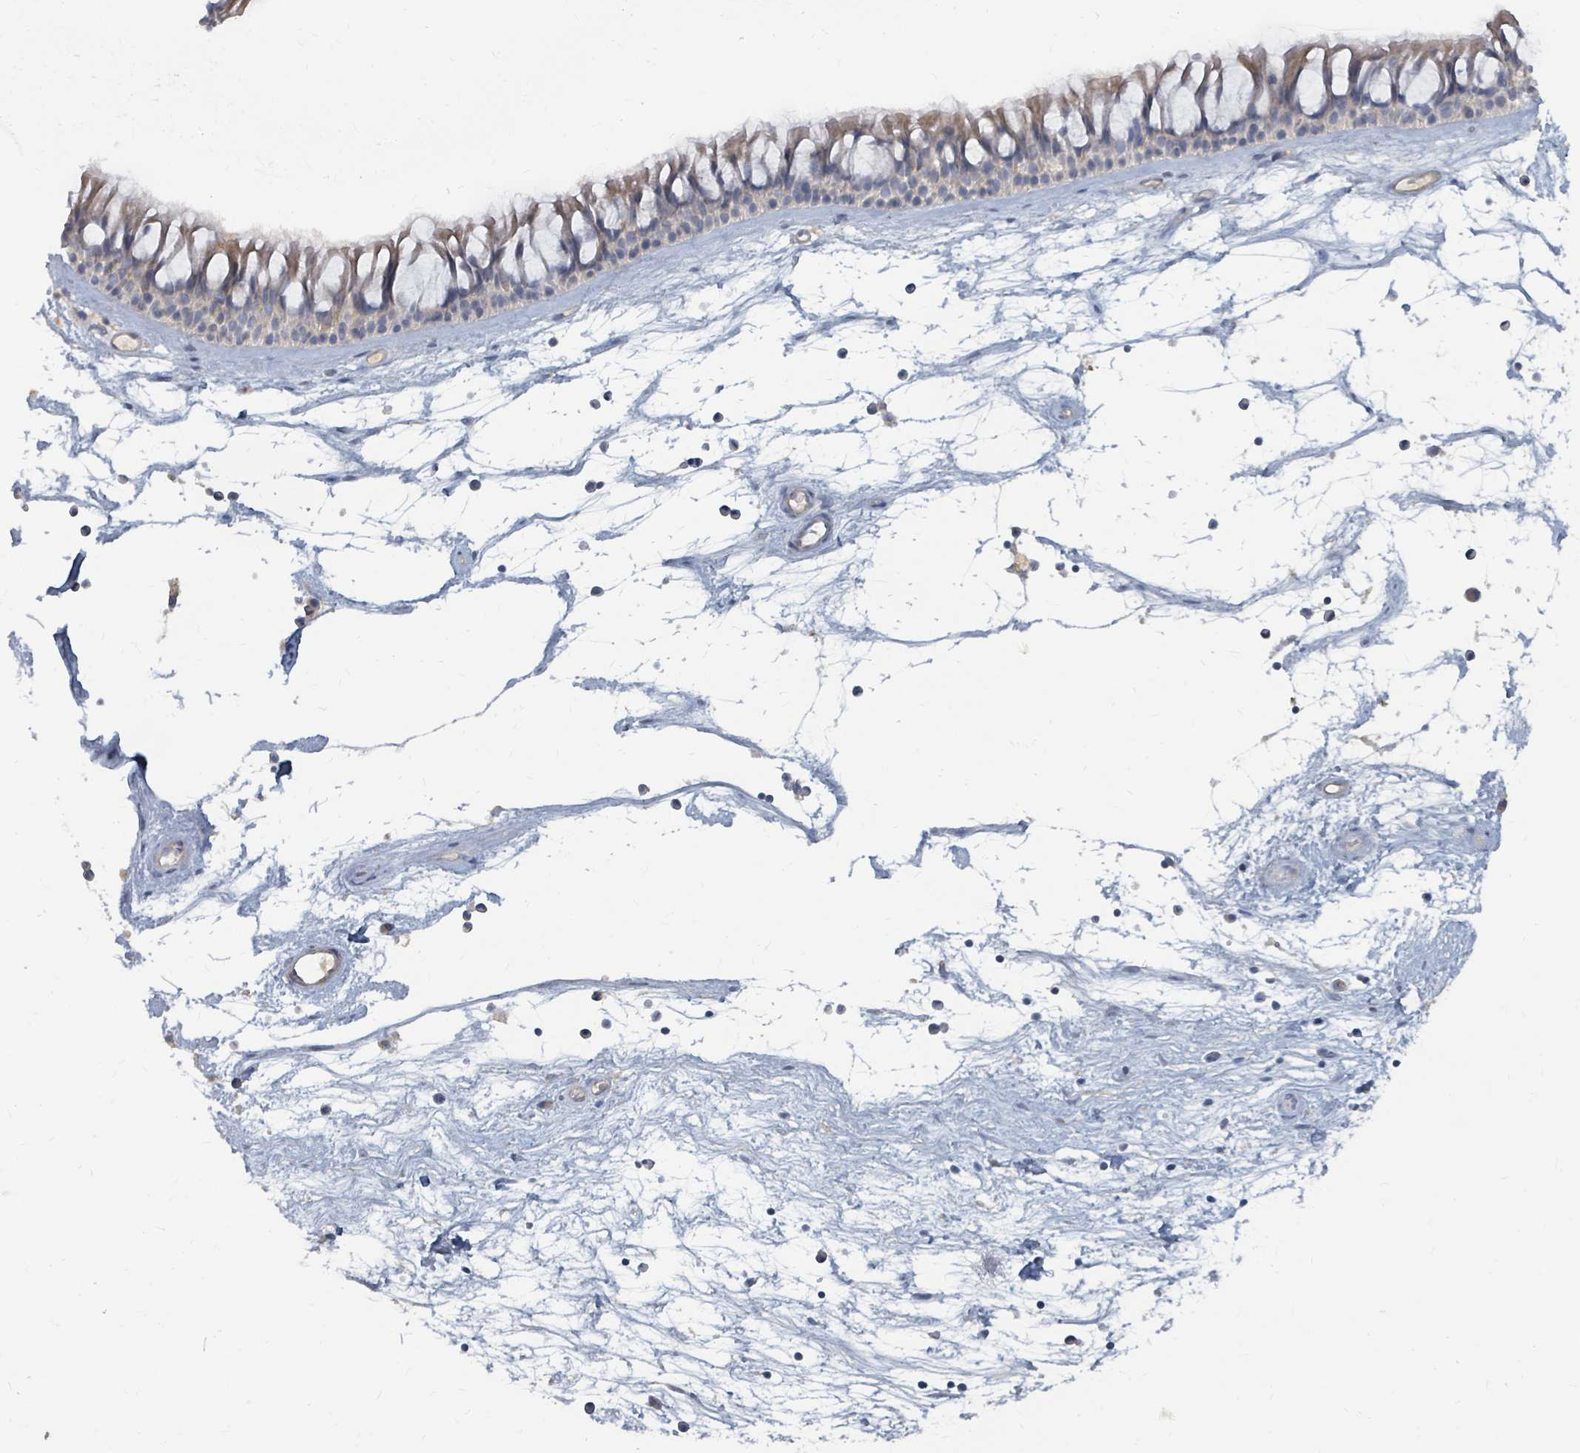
{"staining": {"intensity": "weak", "quantity": "25%-75%", "location": "cytoplasmic/membranous"}, "tissue": "nasopharynx", "cell_type": "Respiratory epithelial cells", "image_type": "normal", "snomed": [{"axis": "morphology", "description": "Normal tissue, NOS"}, {"axis": "topography", "description": "Nasopharynx"}], "caption": "About 25%-75% of respiratory epithelial cells in normal nasopharynx exhibit weak cytoplasmic/membranous protein expression as visualized by brown immunohistochemical staining.", "gene": "ARGFX", "patient": {"sex": "male", "age": 64}}